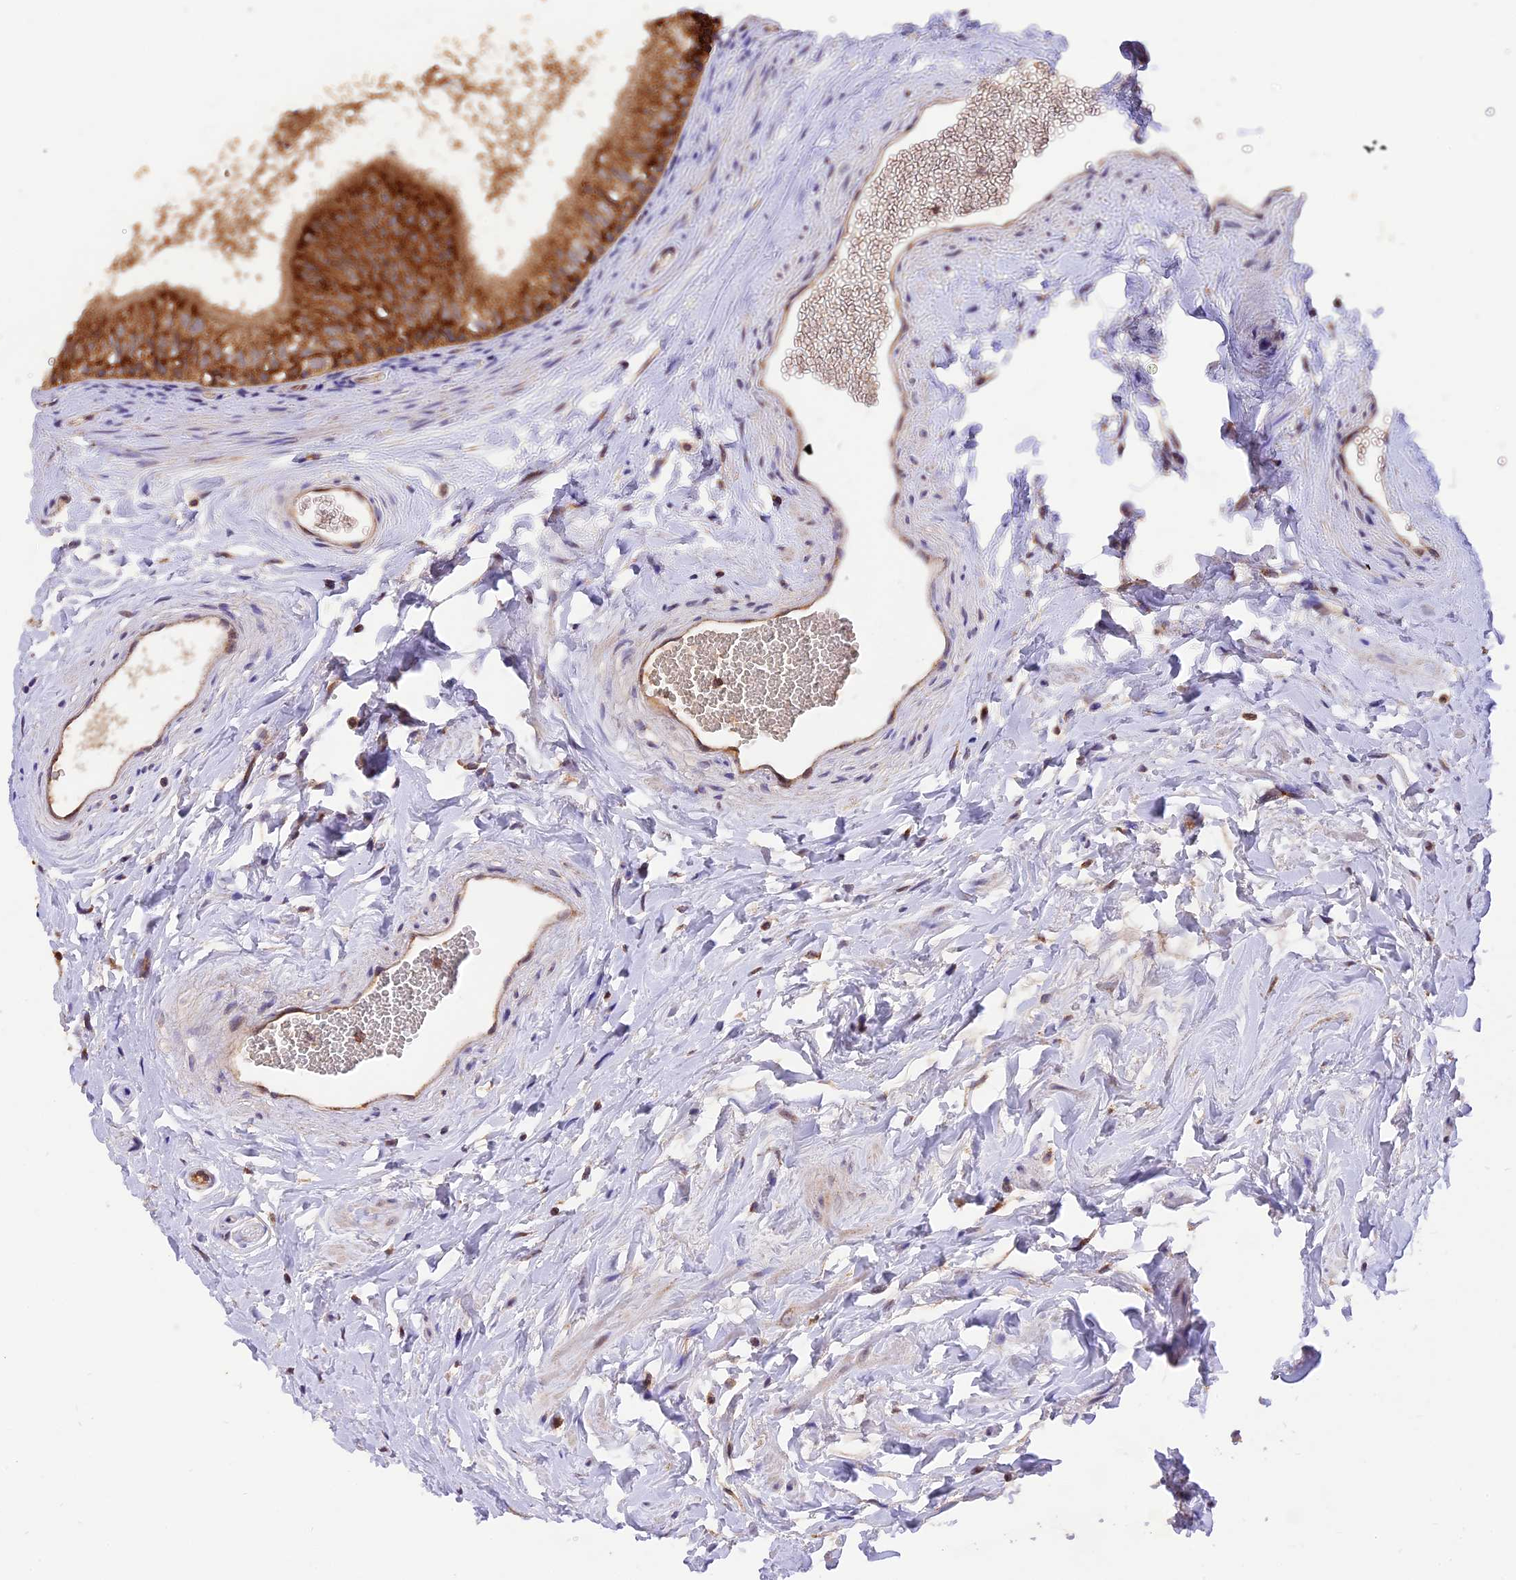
{"staining": {"intensity": "strong", "quantity": ">75%", "location": "cytoplasmic/membranous"}, "tissue": "epididymis", "cell_type": "Glandular cells", "image_type": "normal", "snomed": [{"axis": "morphology", "description": "Normal tissue, NOS"}, {"axis": "topography", "description": "Epididymis"}], "caption": "Benign epididymis exhibits strong cytoplasmic/membranous staining in about >75% of glandular cells, visualized by immunohistochemistry.", "gene": "PEX3", "patient": {"sex": "male", "age": 56}}